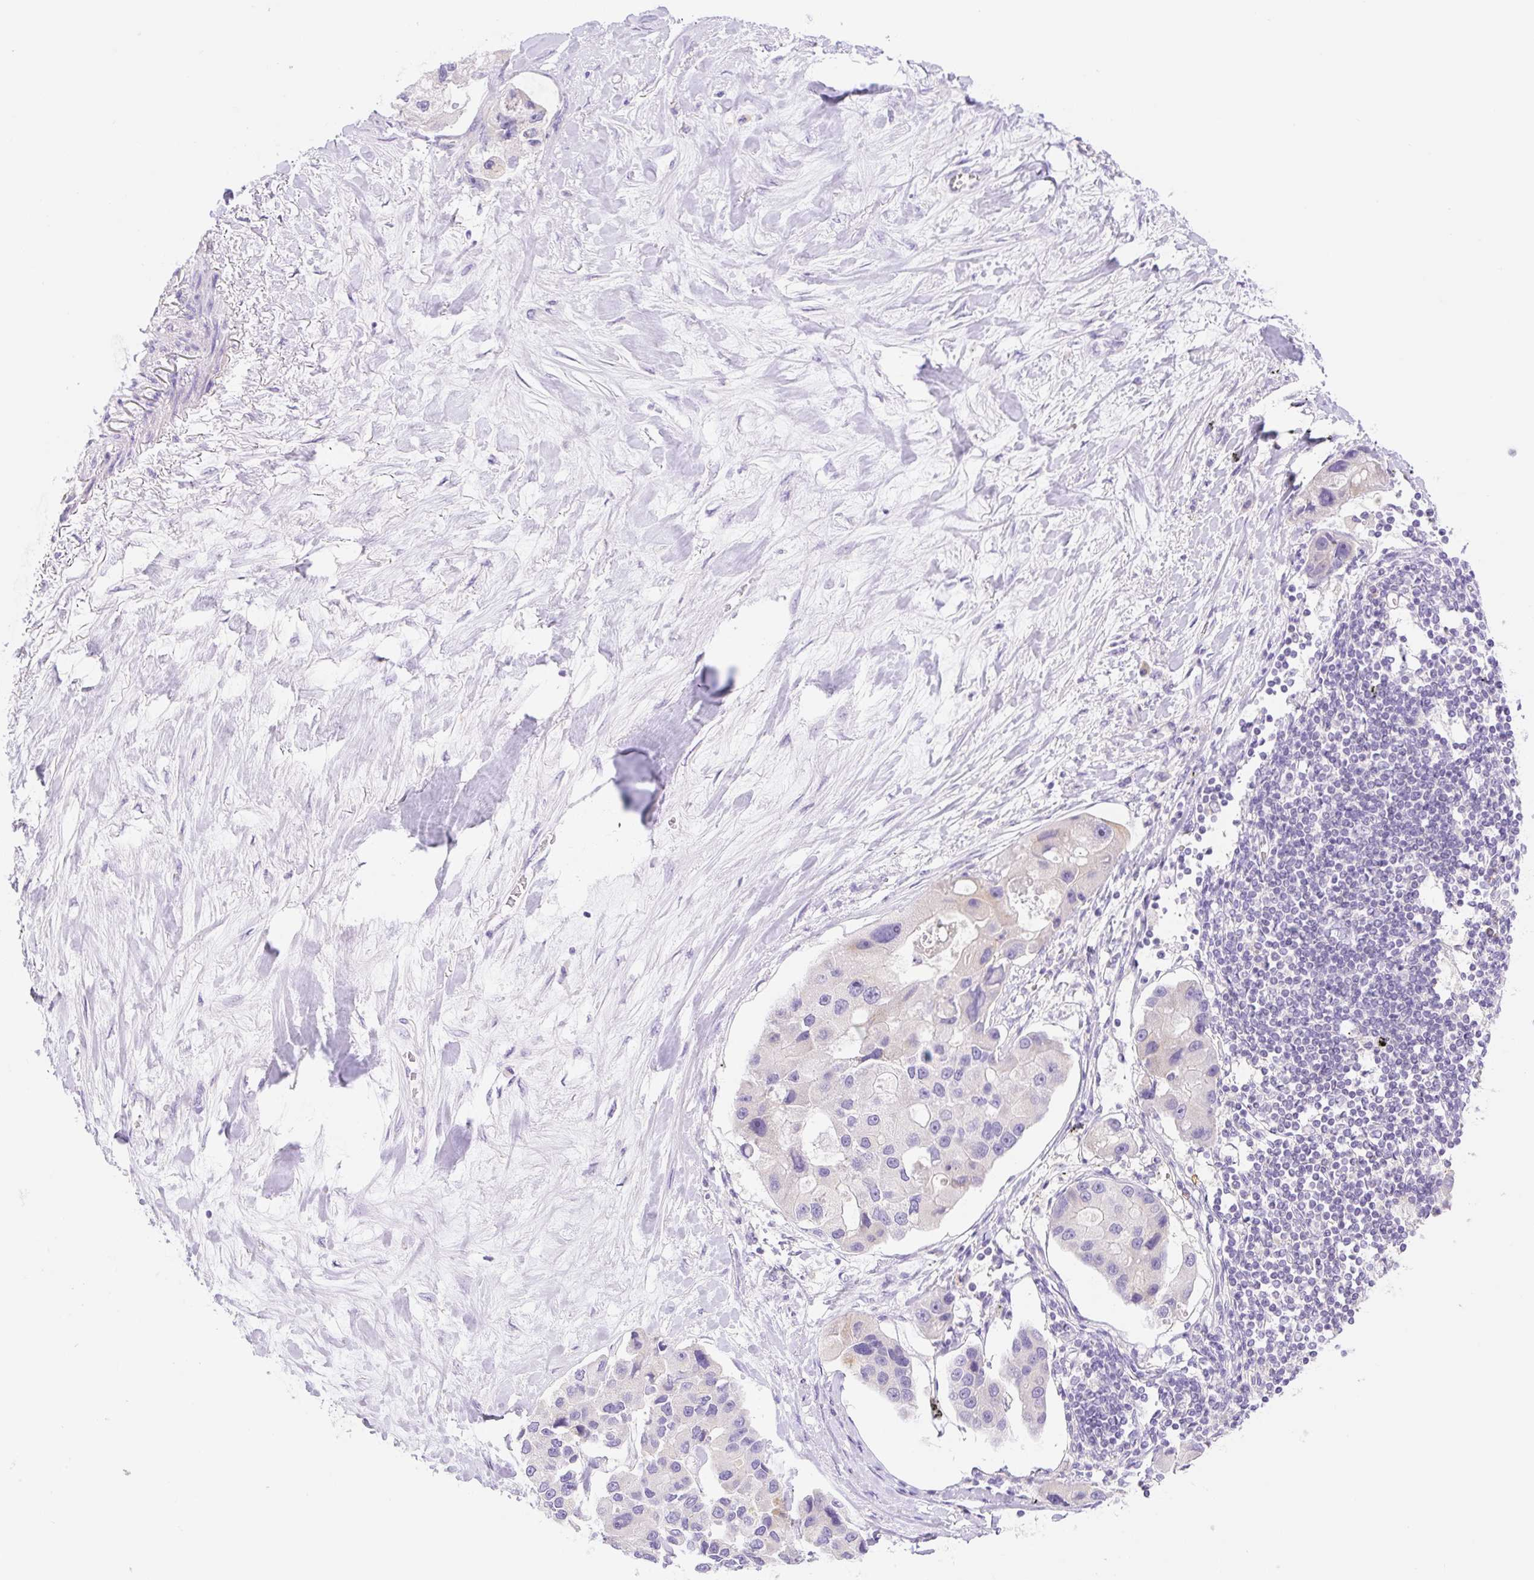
{"staining": {"intensity": "negative", "quantity": "none", "location": "none"}, "tissue": "lung cancer", "cell_type": "Tumor cells", "image_type": "cancer", "snomed": [{"axis": "morphology", "description": "Adenocarcinoma, NOS"}, {"axis": "topography", "description": "Lung"}], "caption": "High magnification brightfield microscopy of lung adenocarcinoma stained with DAB (brown) and counterstained with hematoxylin (blue): tumor cells show no significant expression.", "gene": "DENND5A", "patient": {"sex": "female", "age": 54}}